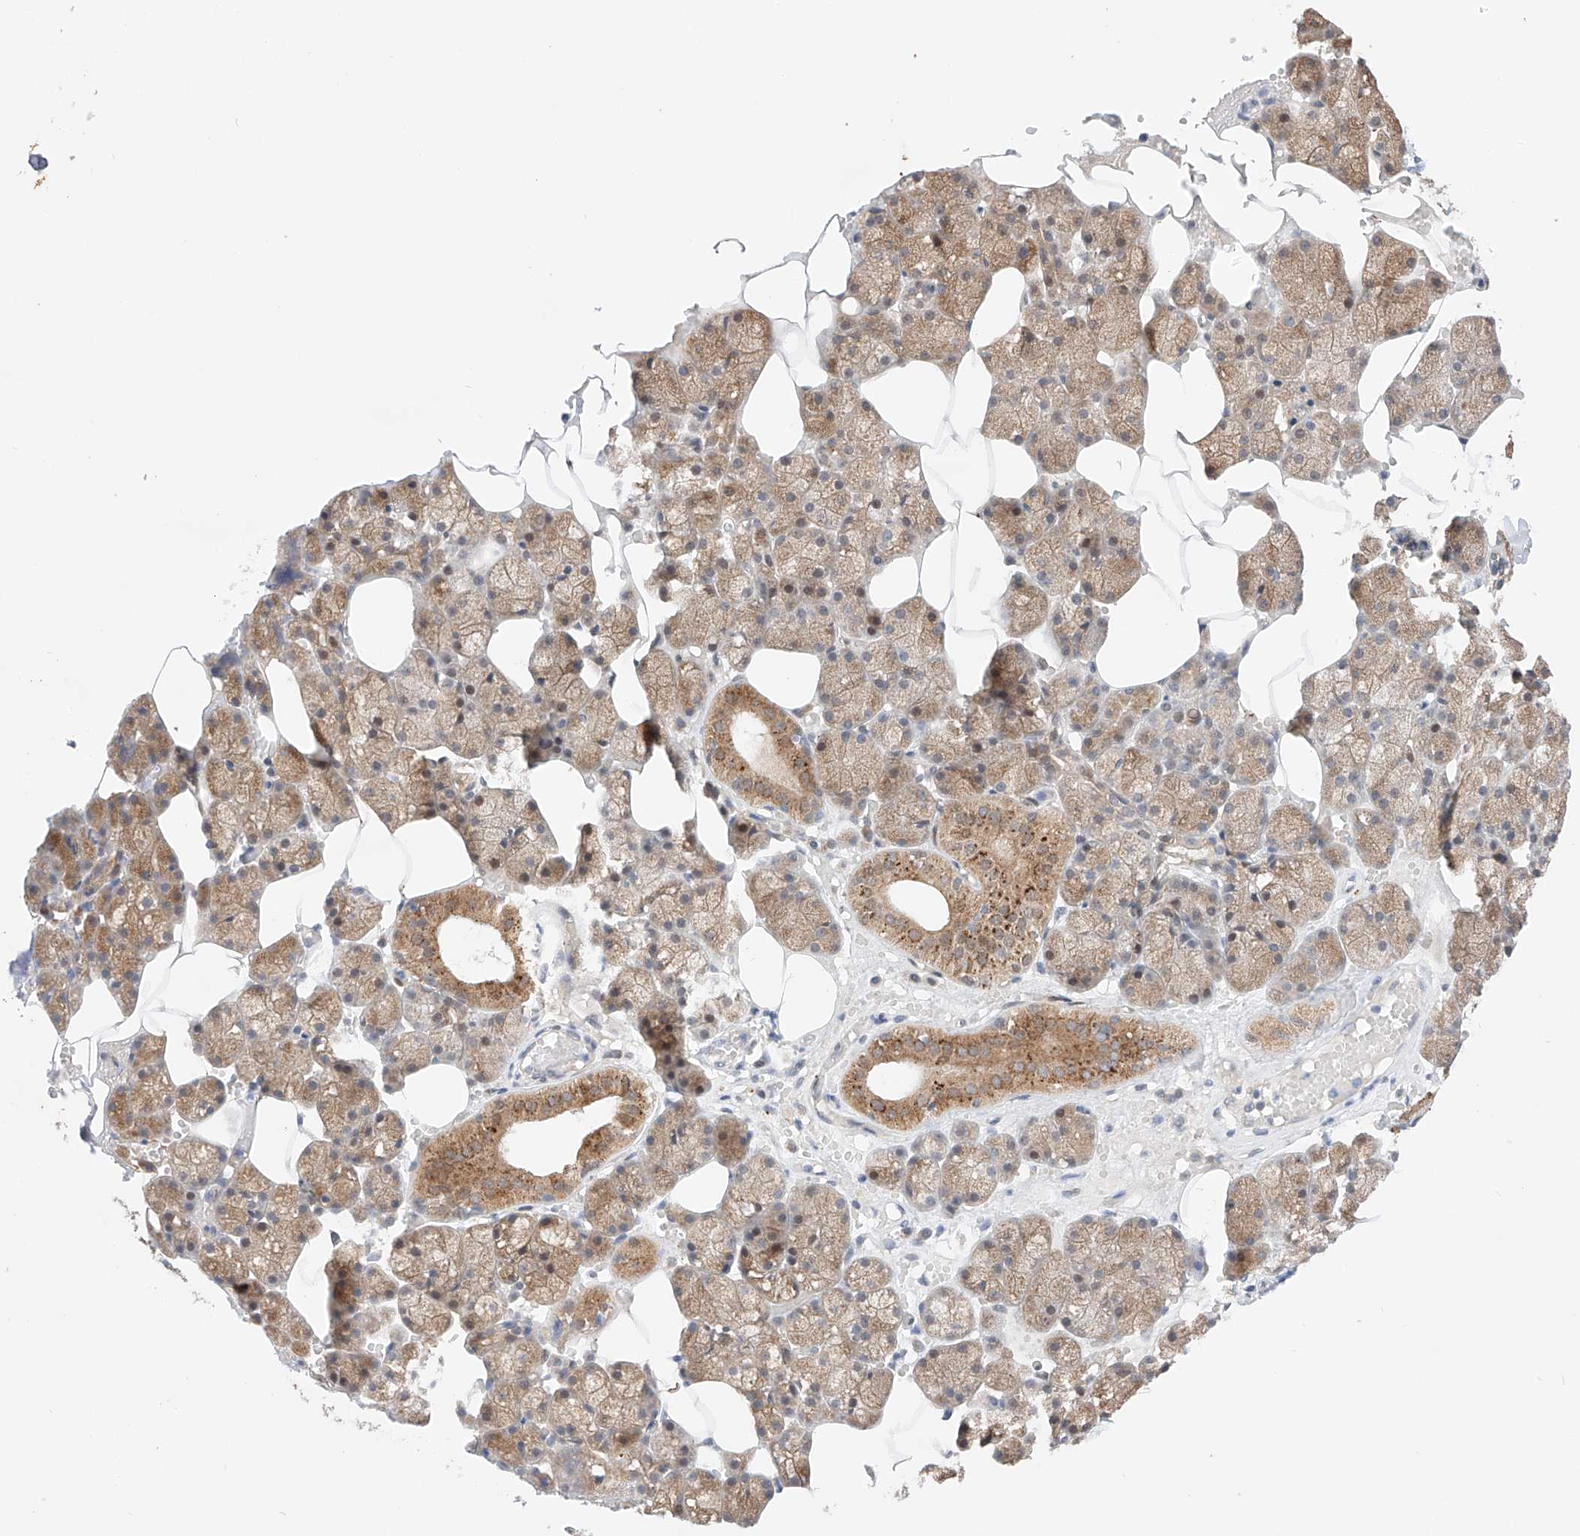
{"staining": {"intensity": "moderate", "quantity": ">75%", "location": "cytoplasmic/membranous"}, "tissue": "salivary gland", "cell_type": "Glandular cells", "image_type": "normal", "snomed": [{"axis": "morphology", "description": "Normal tissue, NOS"}, {"axis": "topography", "description": "Salivary gland"}], "caption": "Moderate cytoplasmic/membranous expression is appreciated in approximately >75% of glandular cells in normal salivary gland. (brown staining indicates protein expression, while blue staining denotes nuclei).", "gene": "GCNT1", "patient": {"sex": "male", "age": 62}}